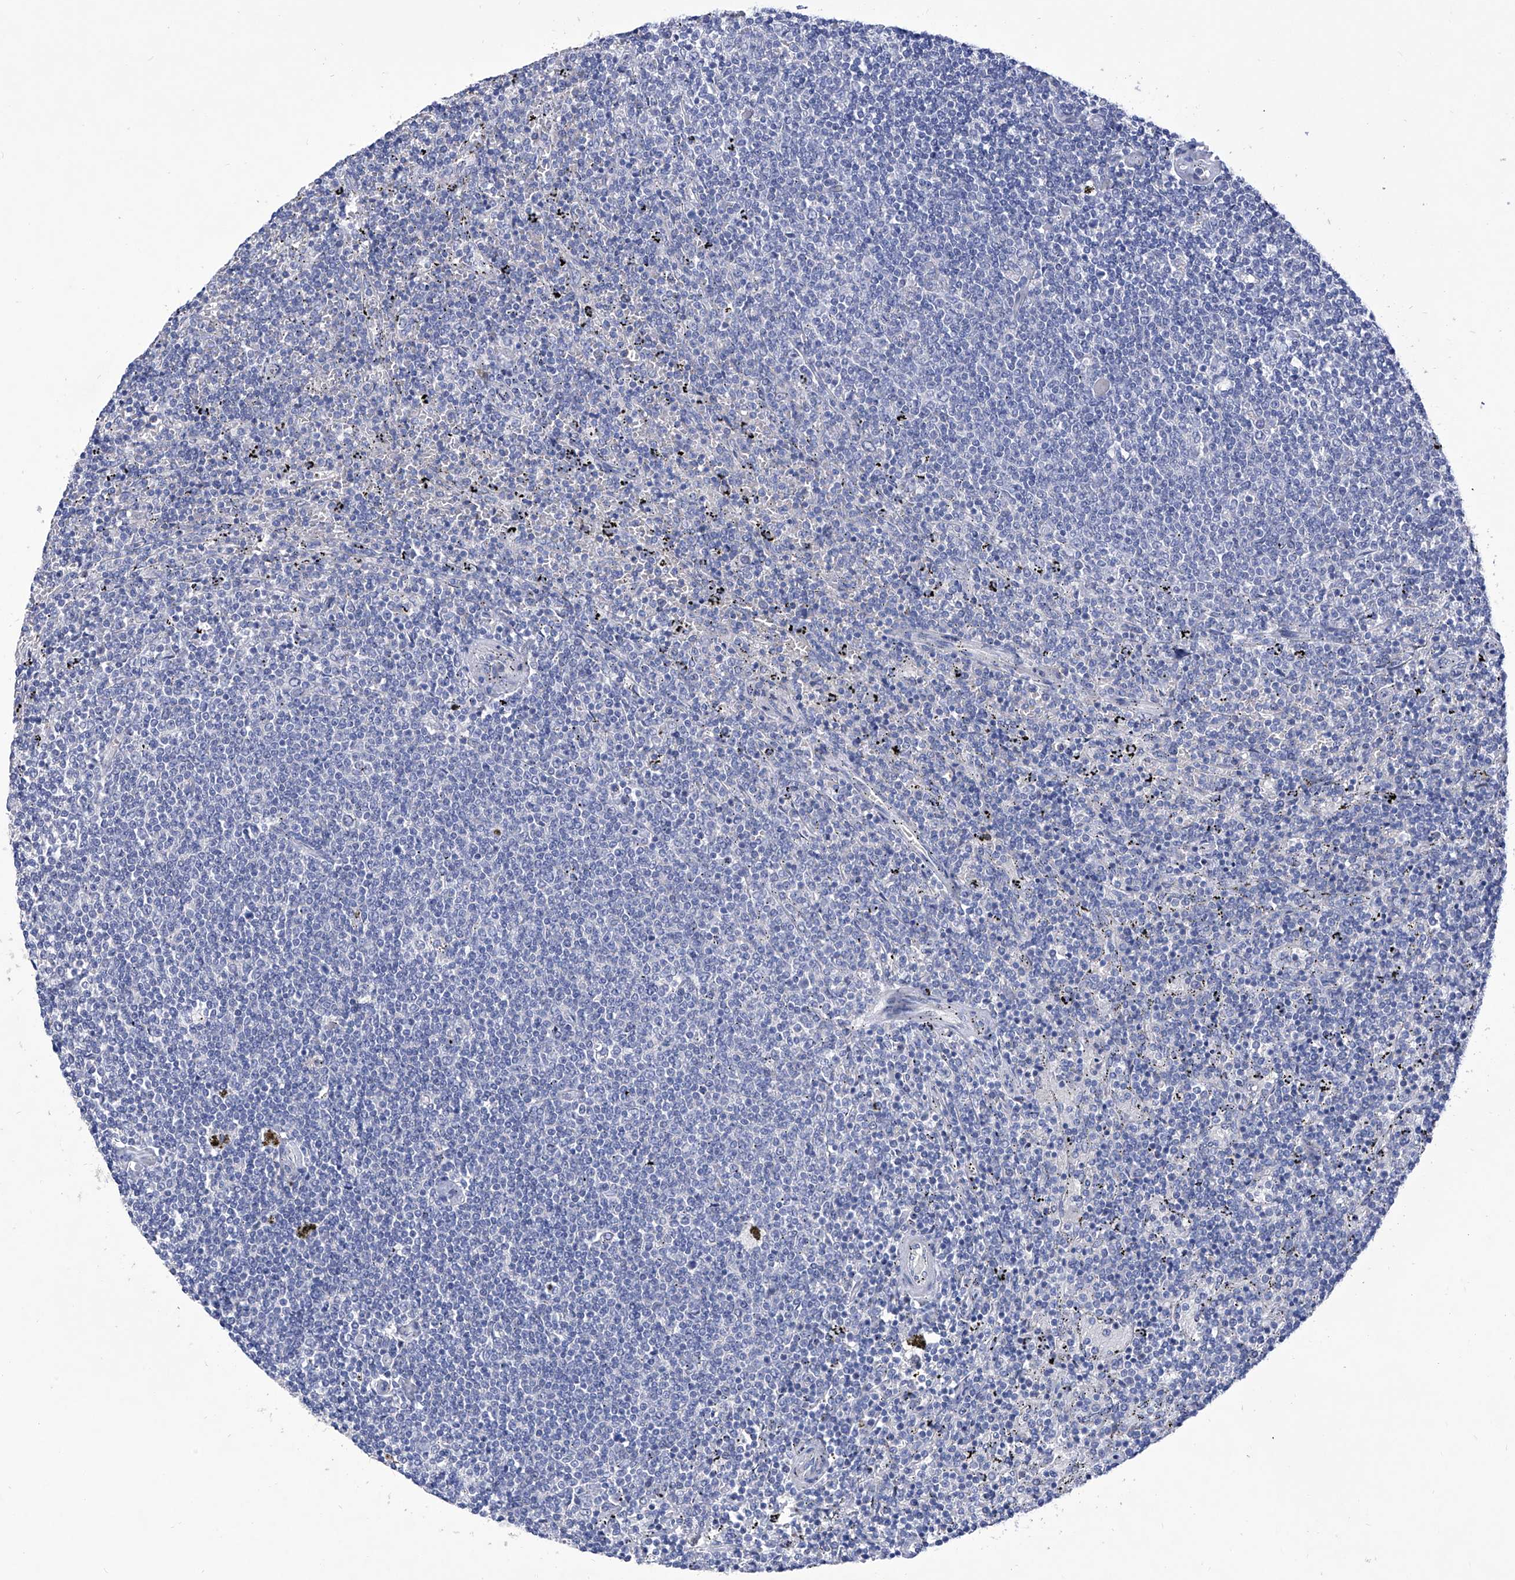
{"staining": {"intensity": "negative", "quantity": "none", "location": "none"}, "tissue": "lymphoma", "cell_type": "Tumor cells", "image_type": "cancer", "snomed": [{"axis": "morphology", "description": "Malignant lymphoma, non-Hodgkin's type, Low grade"}, {"axis": "topography", "description": "Spleen"}], "caption": "This is a image of immunohistochemistry staining of low-grade malignant lymphoma, non-Hodgkin's type, which shows no positivity in tumor cells.", "gene": "IFNL2", "patient": {"sex": "female", "age": 50}}